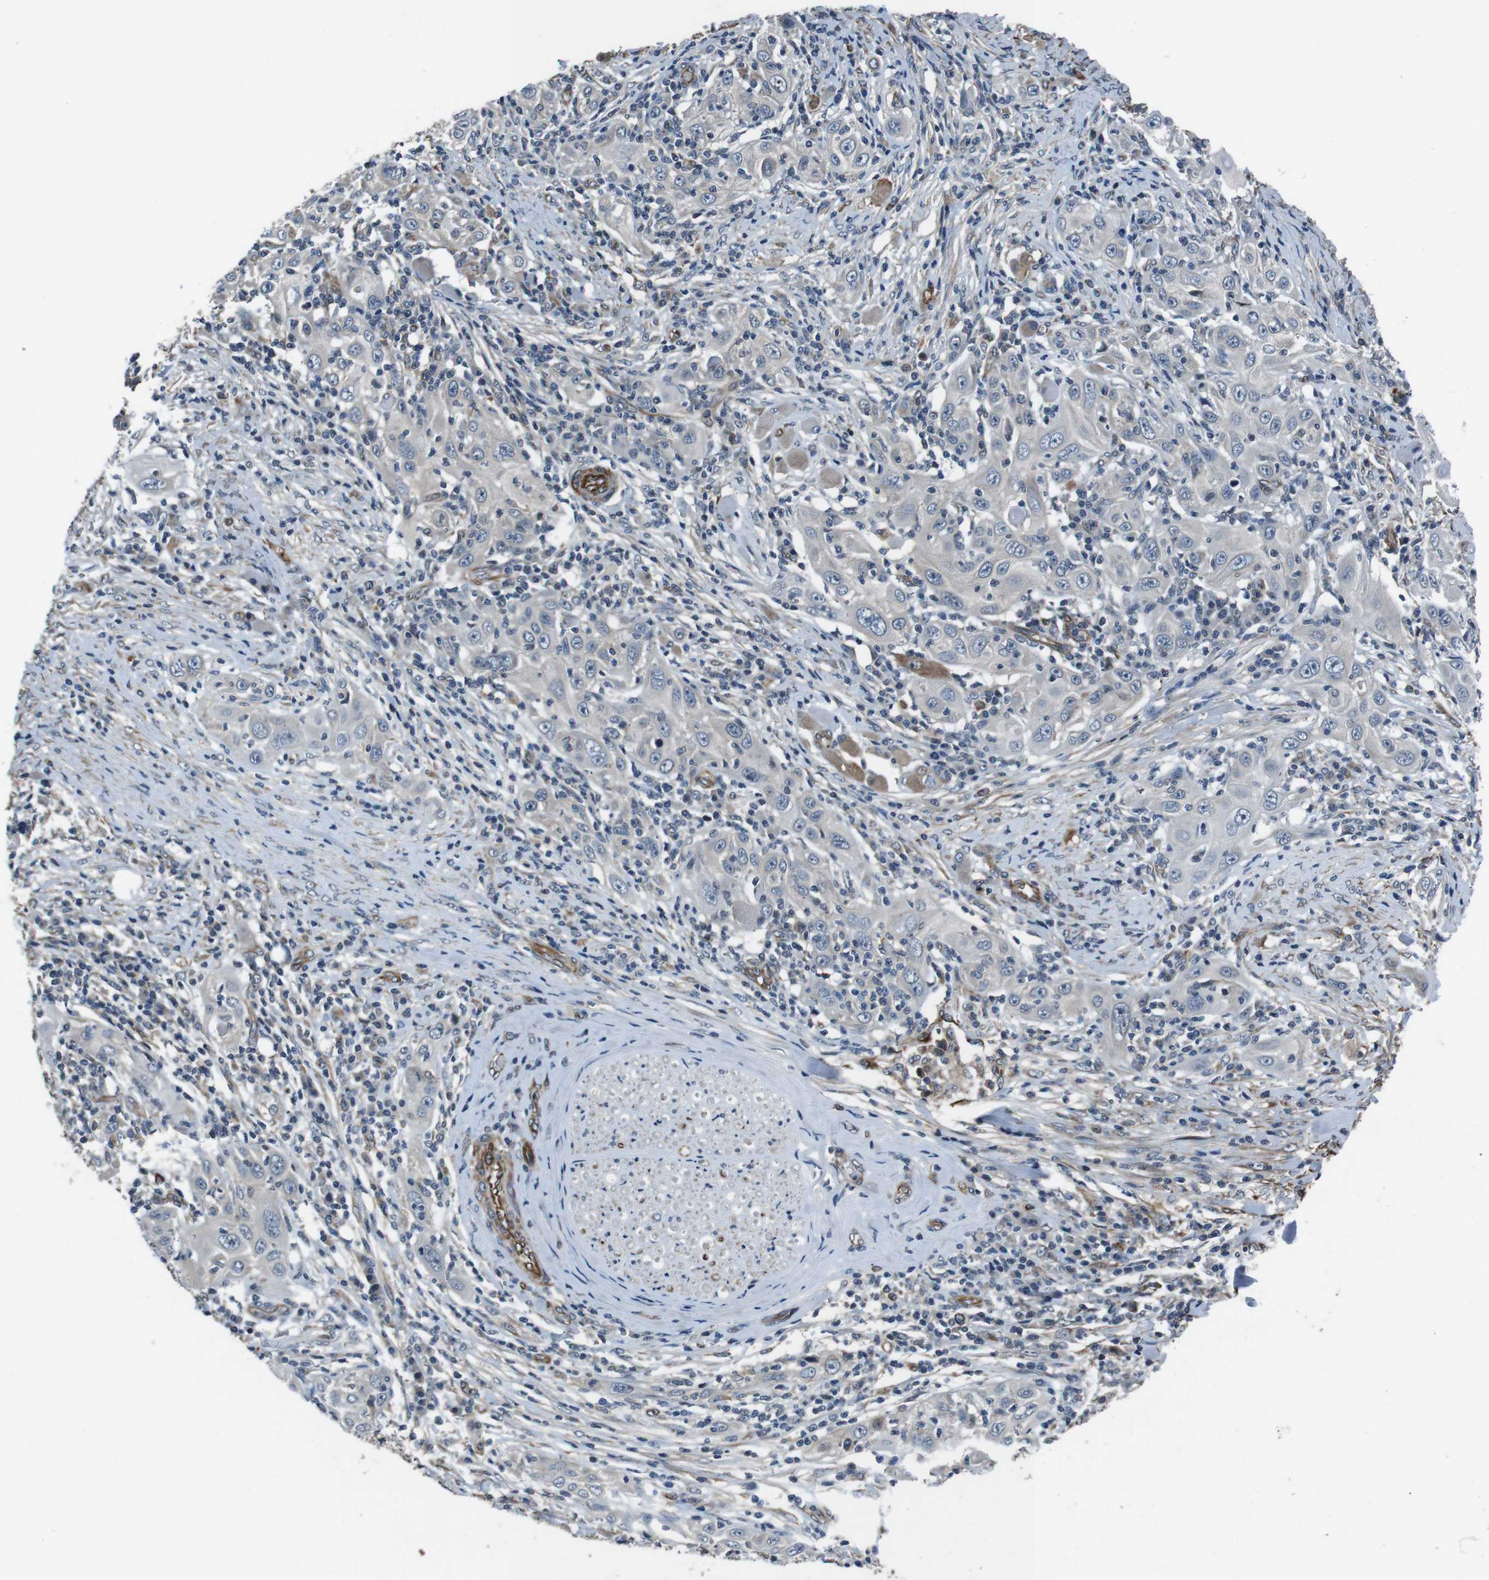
{"staining": {"intensity": "negative", "quantity": "none", "location": "none"}, "tissue": "skin cancer", "cell_type": "Tumor cells", "image_type": "cancer", "snomed": [{"axis": "morphology", "description": "Squamous cell carcinoma, NOS"}, {"axis": "topography", "description": "Skin"}], "caption": "This is an immunohistochemistry (IHC) micrograph of skin squamous cell carcinoma. There is no positivity in tumor cells.", "gene": "LRRC49", "patient": {"sex": "female", "age": 88}}